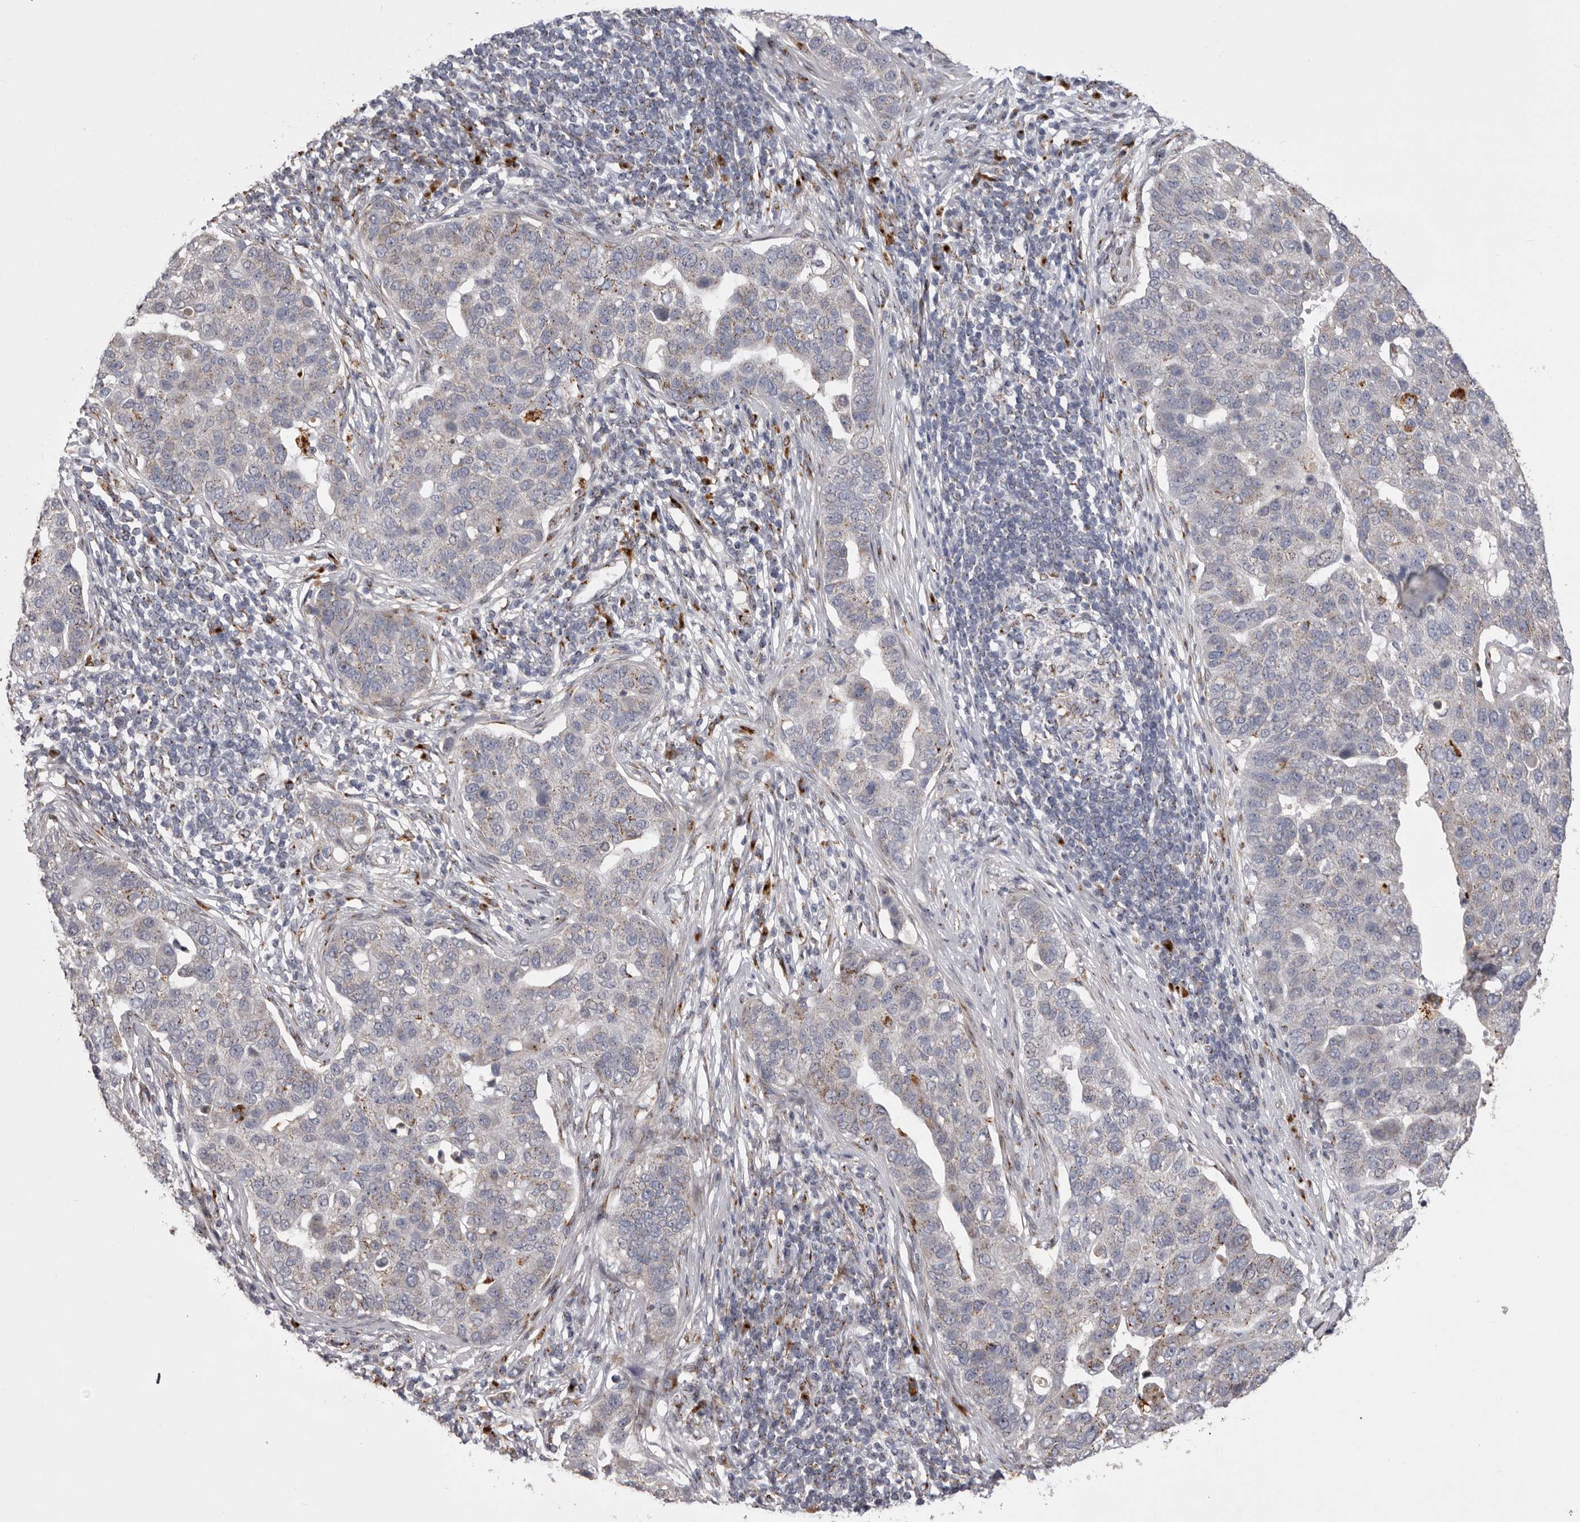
{"staining": {"intensity": "moderate", "quantity": "<25%", "location": "cytoplasmic/membranous"}, "tissue": "pancreatic cancer", "cell_type": "Tumor cells", "image_type": "cancer", "snomed": [{"axis": "morphology", "description": "Adenocarcinoma, NOS"}, {"axis": "topography", "description": "Pancreas"}], "caption": "Pancreatic adenocarcinoma stained with immunohistochemistry (IHC) demonstrates moderate cytoplasmic/membranous expression in approximately <25% of tumor cells.", "gene": "WDR47", "patient": {"sex": "female", "age": 61}}